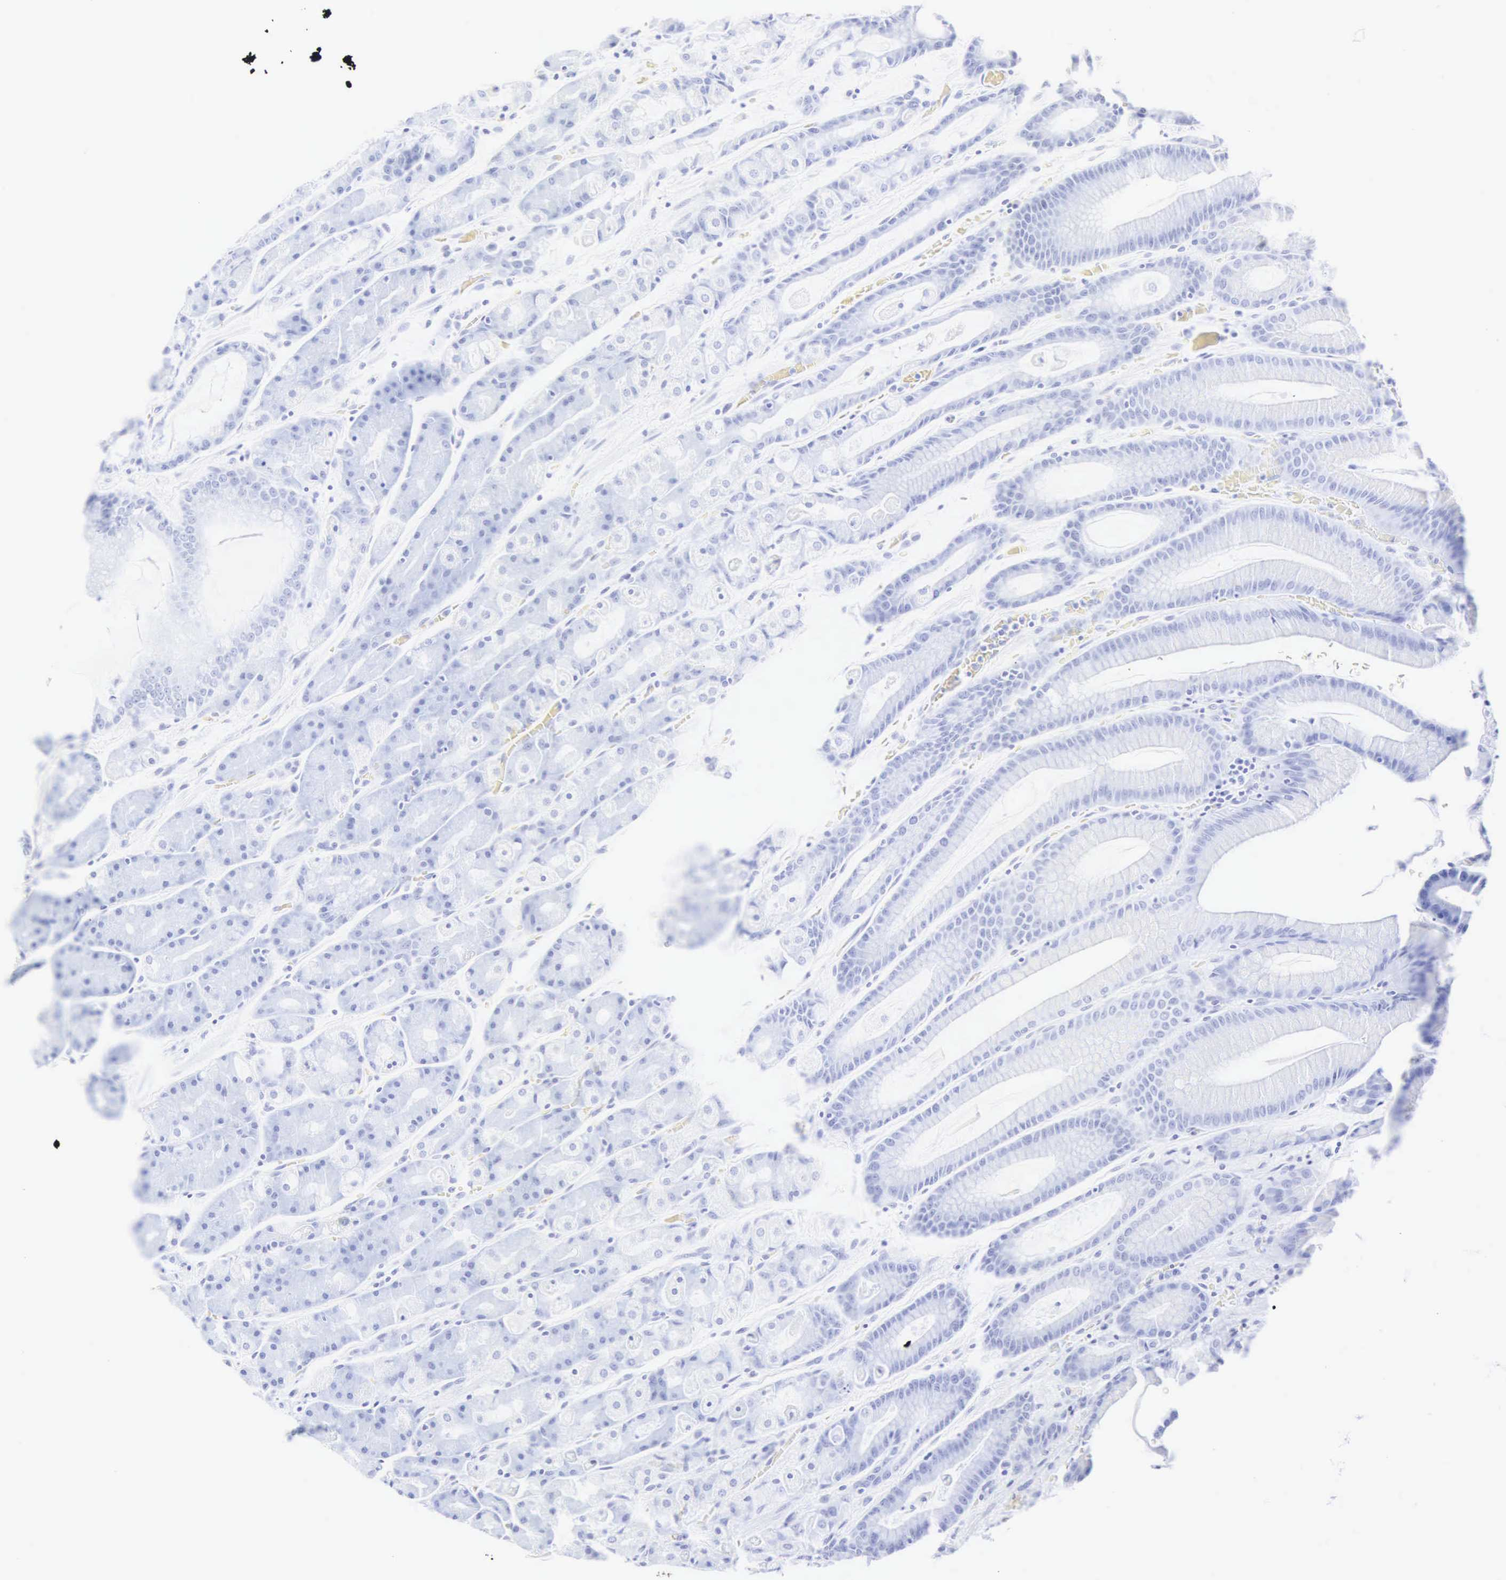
{"staining": {"intensity": "negative", "quantity": "none", "location": "none"}, "tissue": "stomach", "cell_type": "Glandular cells", "image_type": "normal", "snomed": [{"axis": "morphology", "description": "Normal tissue, NOS"}, {"axis": "topography", "description": "Stomach, upper"}], "caption": "A high-resolution image shows immunohistochemistry (IHC) staining of benign stomach, which displays no significant positivity in glandular cells. Nuclei are stained in blue.", "gene": "CGB3", "patient": {"sex": "male", "age": 72}}